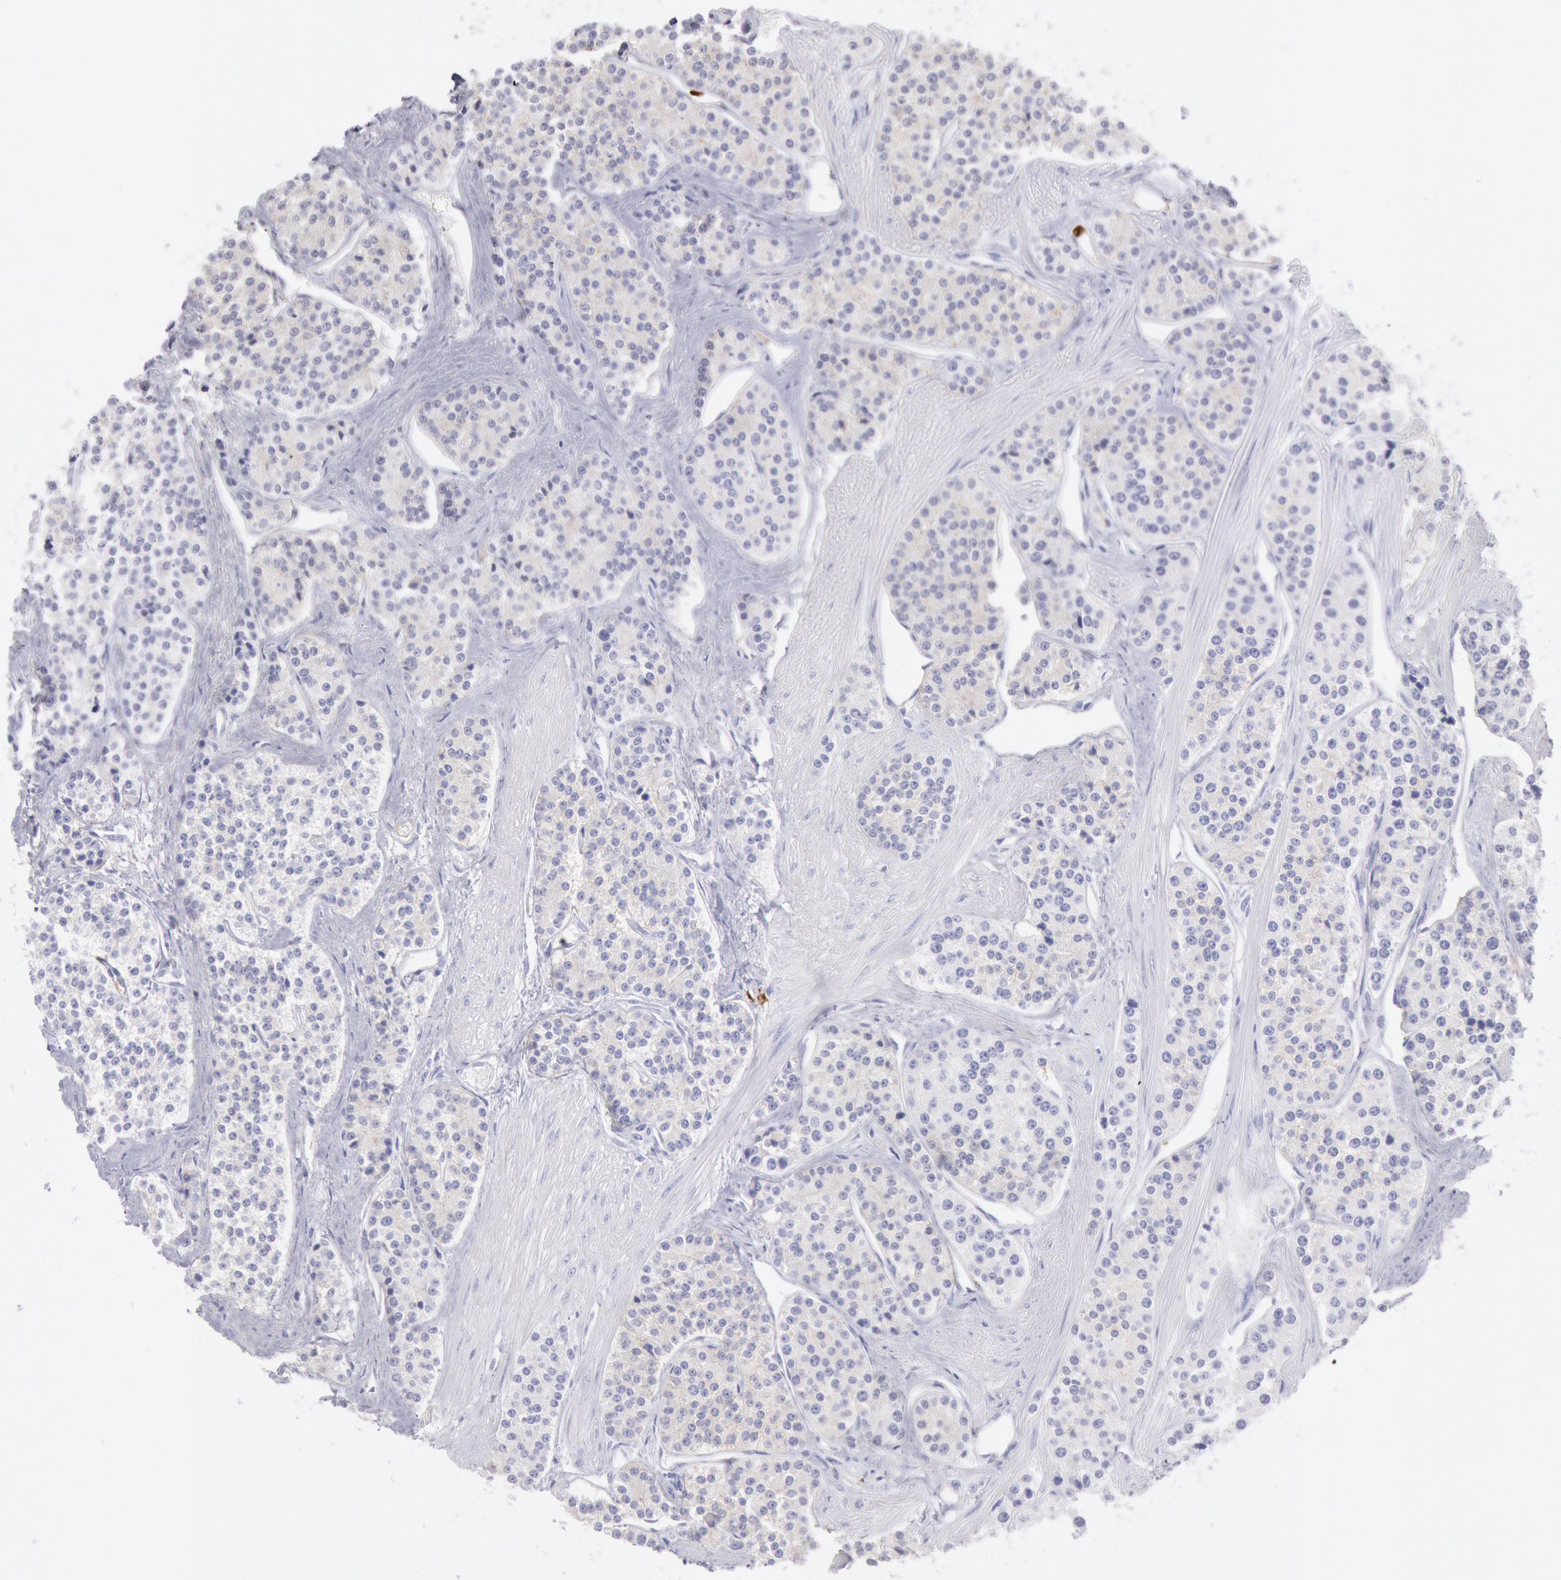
{"staining": {"intensity": "negative", "quantity": "none", "location": "none"}, "tissue": "carcinoid", "cell_type": "Tumor cells", "image_type": "cancer", "snomed": [{"axis": "morphology", "description": "Carcinoid, malignant, NOS"}, {"axis": "topography", "description": "Stomach"}], "caption": "There is no significant staining in tumor cells of carcinoid.", "gene": "FCN1", "patient": {"sex": "female", "age": 76}}